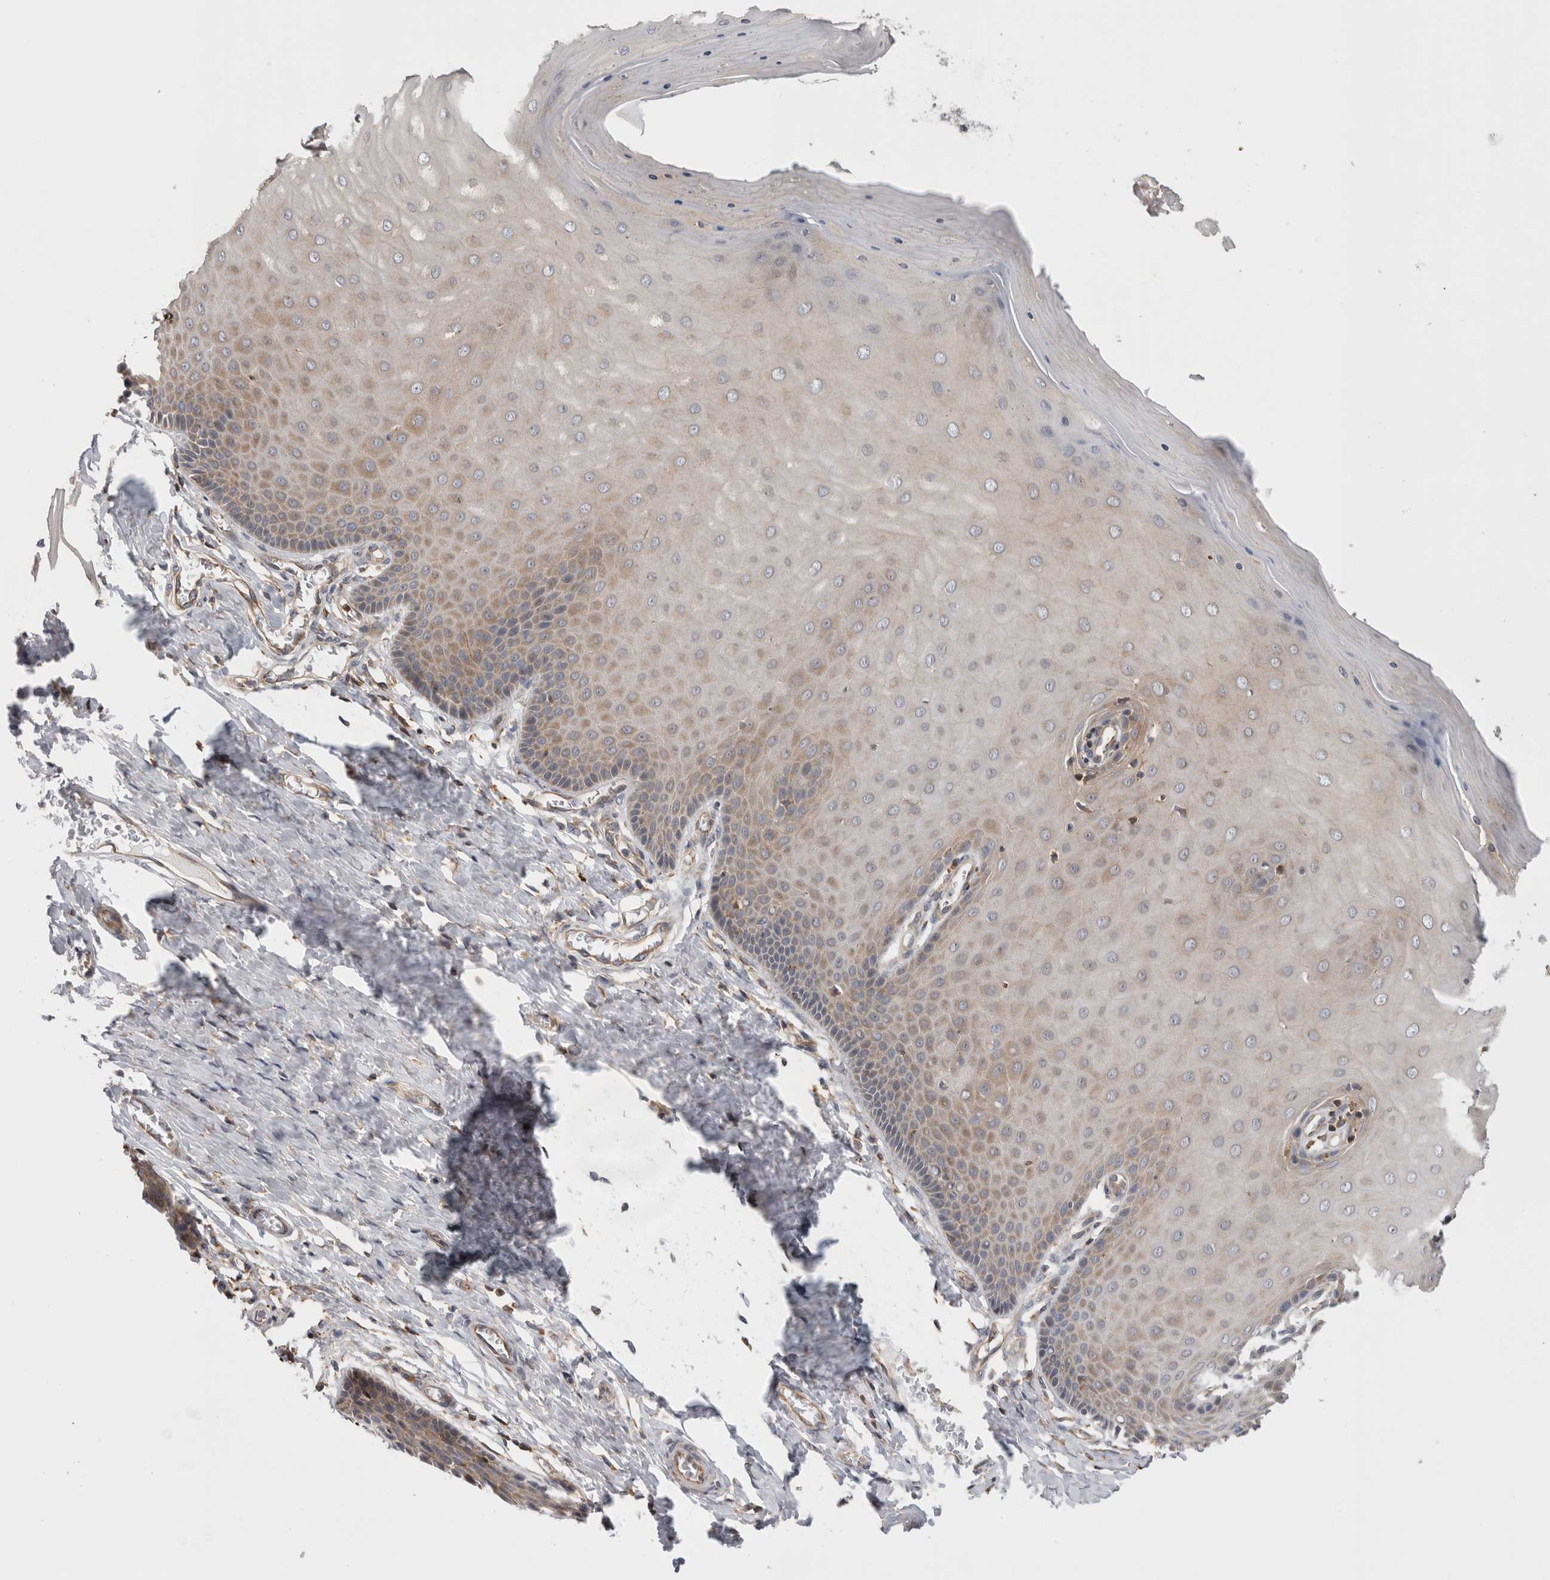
{"staining": {"intensity": "moderate", "quantity": ">75%", "location": "cytoplasmic/membranous"}, "tissue": "cervix", "cell_type": "Glandular cells", "image_type": "normal", "snomed": [{"axis": "morphology", "description": "Normal tissue, NOS"}, {"axis": "topography", "description": "Cervix"}], "caption": "Benign cervix demonstrates moderate cytoplasmic/membranous staining in approximately >75% of glandular cells.", "gene": "GRIK2", "patient": {"sex": "female", "age": 55}}